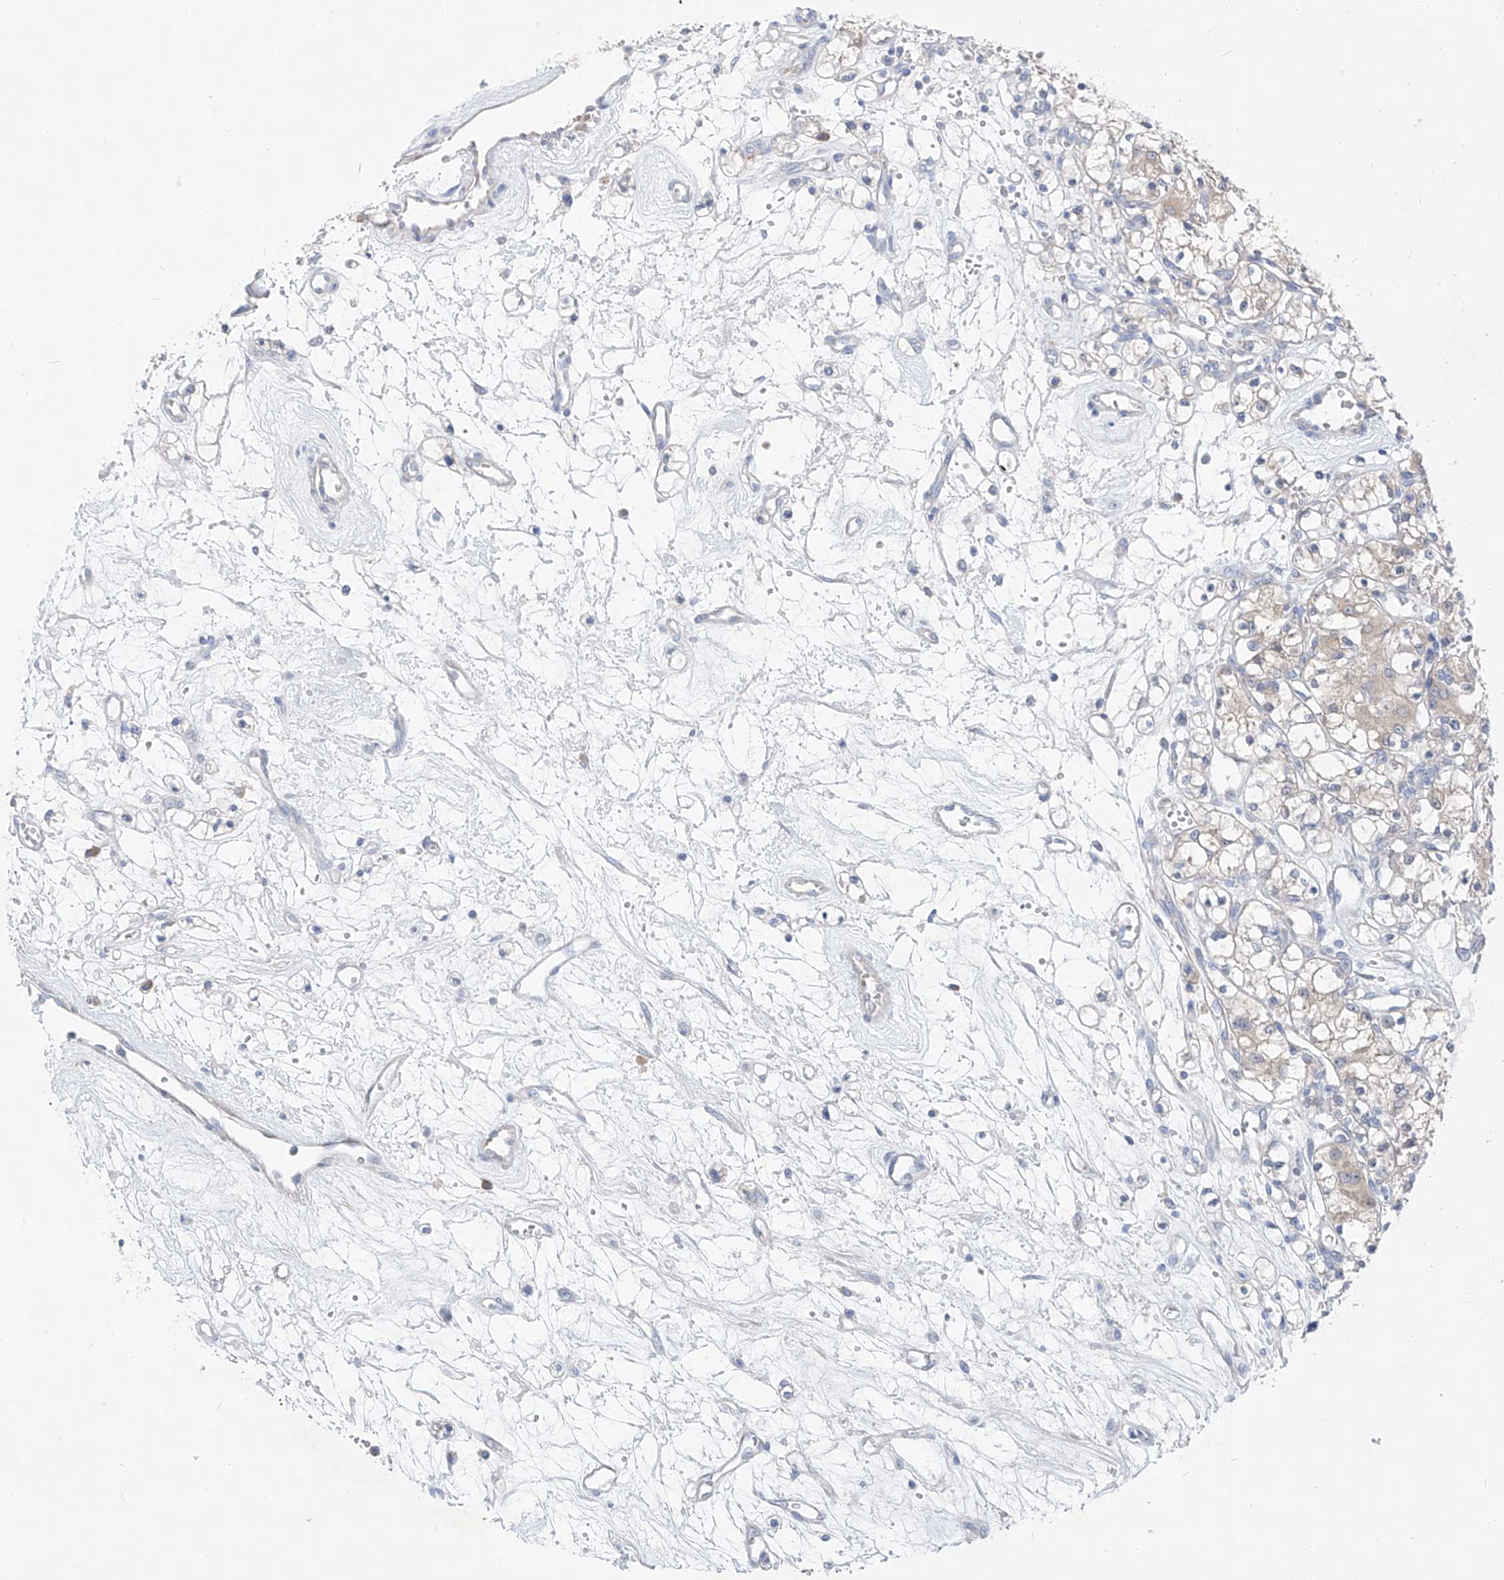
{"staining": {"intensity": "negative", "quantity": "none", "location": "none"}, "tissue": "renal cancer", "cell_type": "Tumor cells", "image_type": "cancer", "snomed": [{"axis": "morphology", "description": "Adenocarcinoma, NOS"}, {"axis": "topography", "description": "Kidney"}], "caption": "This is a image of immunohistochemistry (IHC) staining of adenocarcinoma (renal), which shows no expression in tumor cells. (DAB immunohistochemistry (IHC), high magnification).", "gene": "UFL1", "patient": {"sex": "female", "age": 59}}